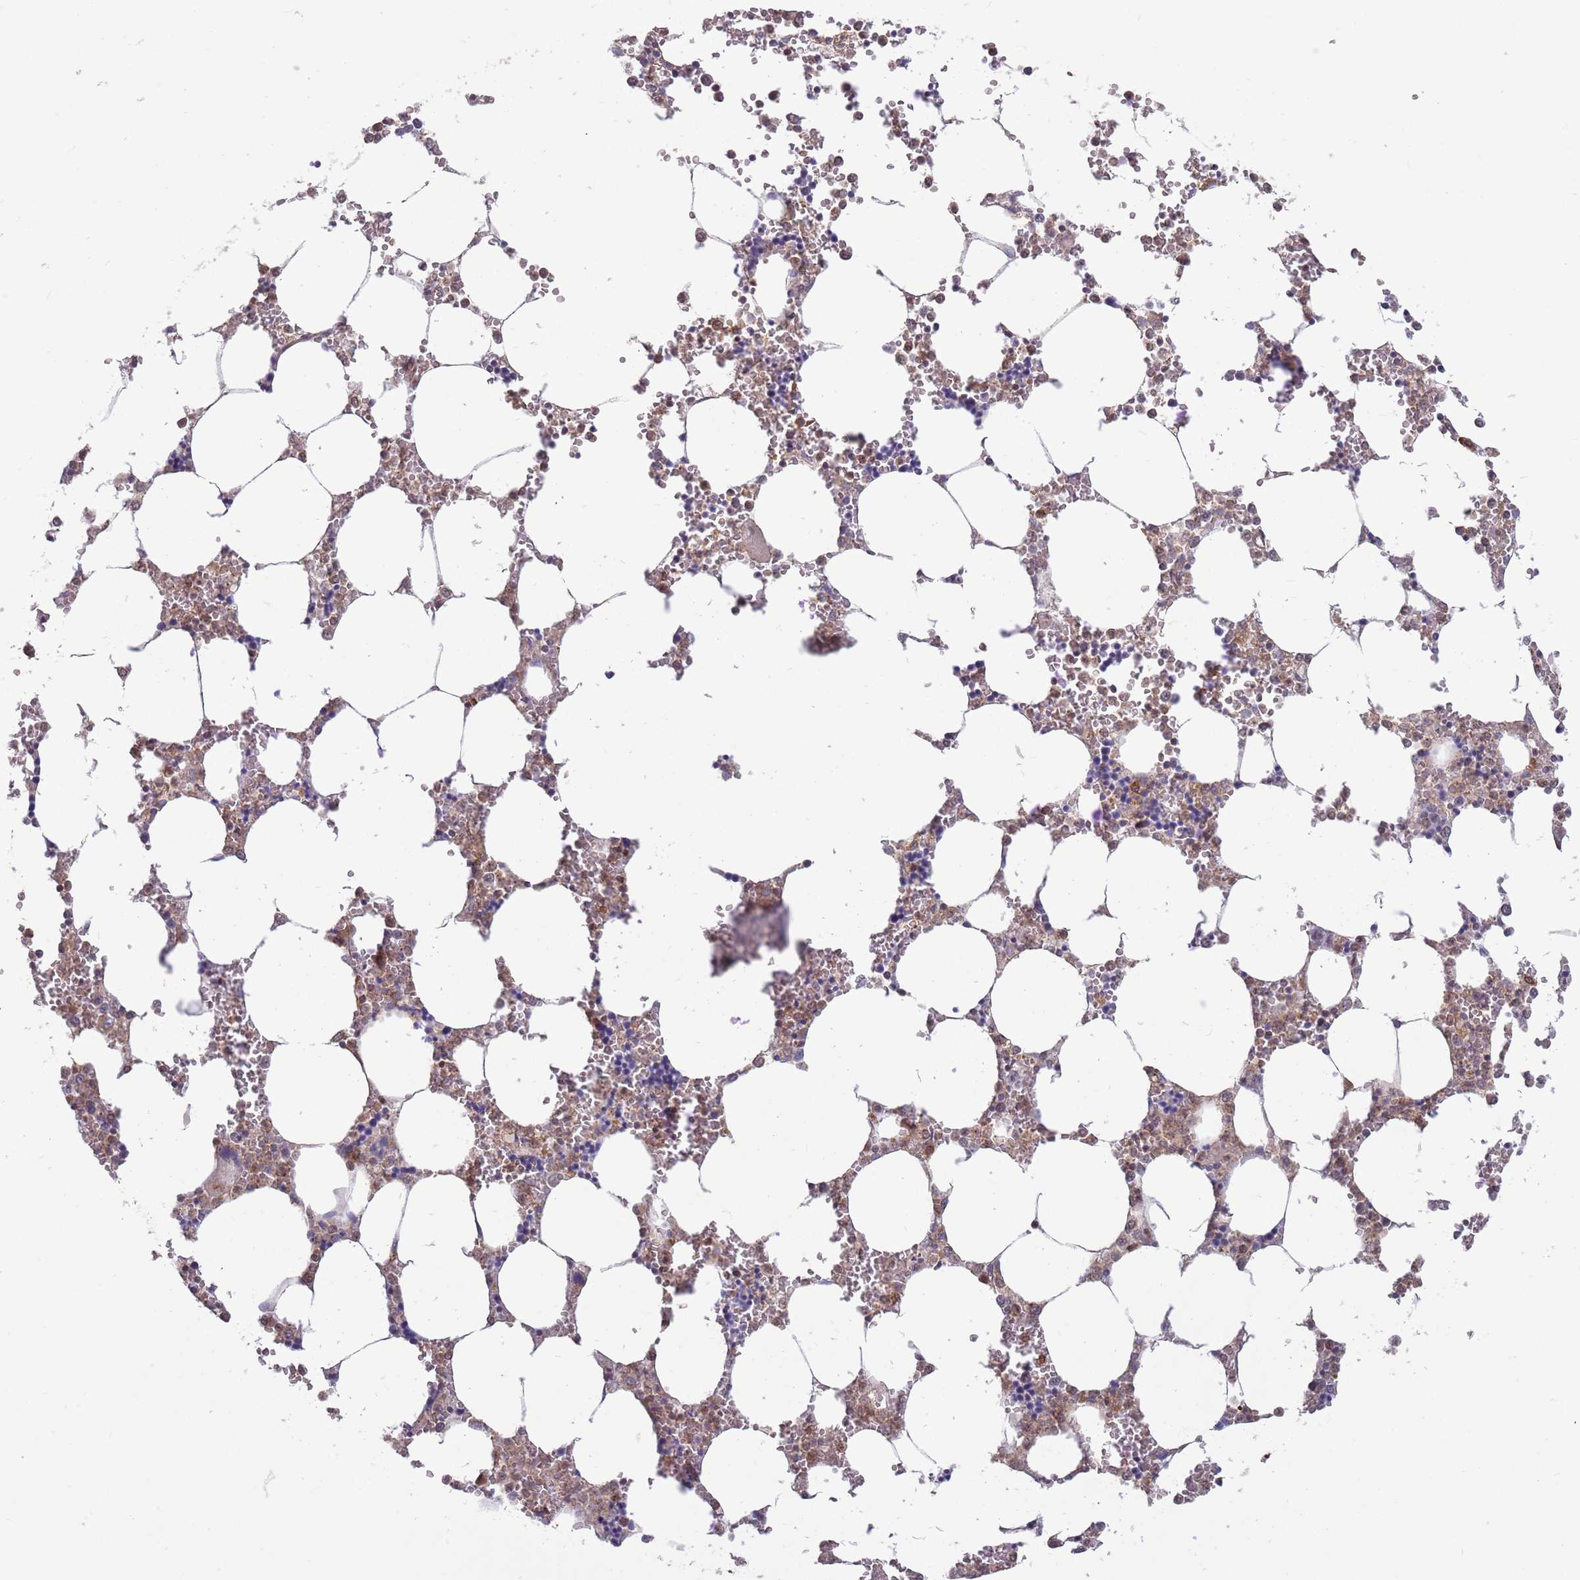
{"staining": {"intensity": "weak", "quantity": "<25%", "location": "cytoplasmic/membranous"}, "tissue": "bone marrow", "cell_type": "Hematopoietic cells", "image_type": "normal", "snomed": [{"axis": "morphology", "description": "Normal tissue, NOS"}, {"axis": "topography", "description": "Bone marrow"}], "caption": "The image shows no significant staining in hematopoietic cells of bone marrow.", "gene": "CCNJL", "patient": {"sex": "male", "age": 64}}